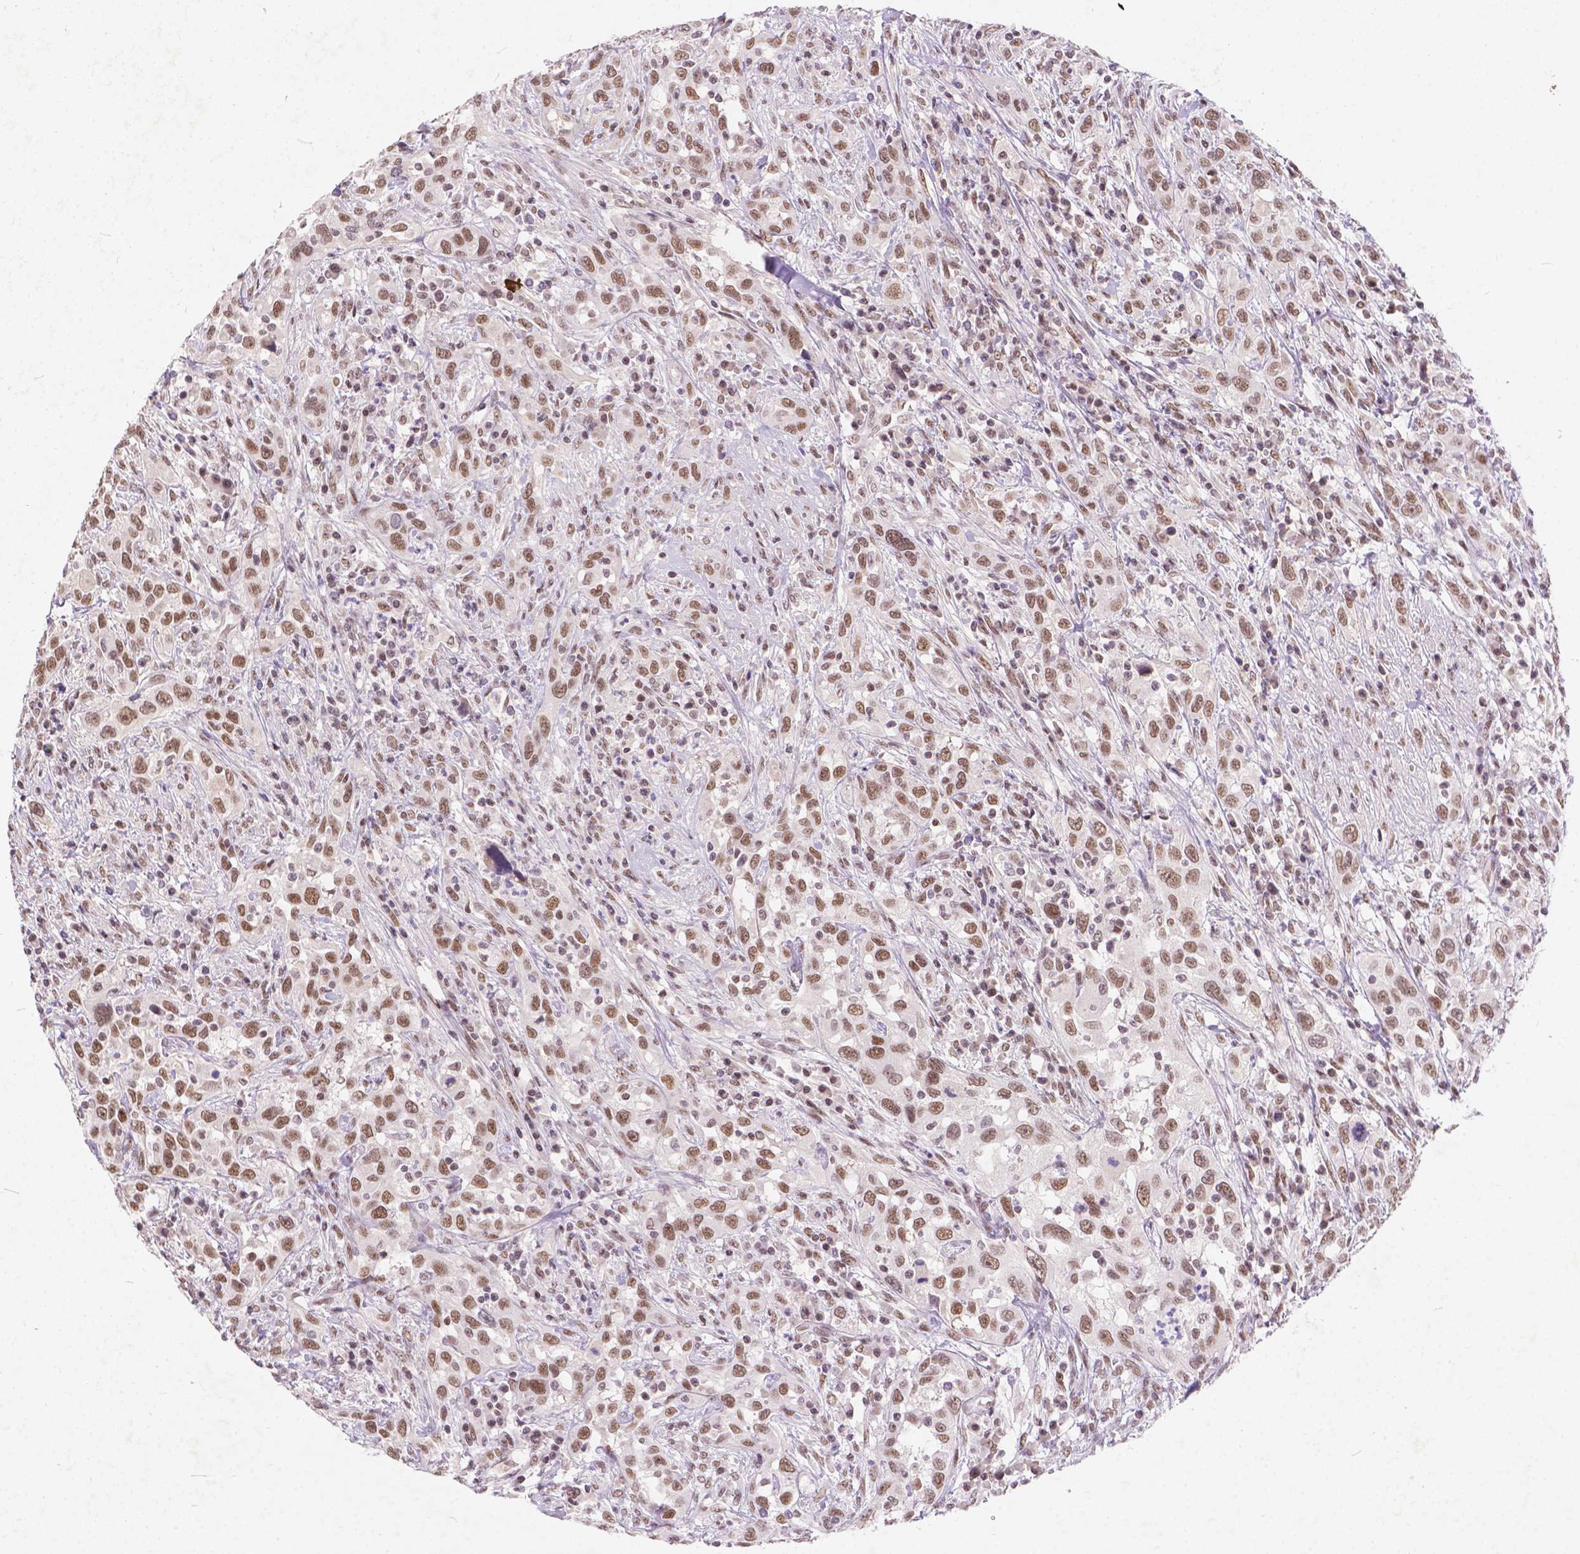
{"staining": {"intensity": "moderate", "quantity": ">75%", "location": "nuclear"}, "tissue": "urothelial cancer", "cell_type": "Tumor cells", "image_type": "cancer", "snomed": [{"axis": "morphology", "description": "Urothelial carcinoma, NOS"}, {"axis": "morphology", "description": "Urothelial carcinoma, High grade"}, {"axis": "topography", "description": "Urinary bladder"}], "caption": "Brown immunohistochemical staining in transitional cell carcinoma shows moderate nuclear positivity in approximately >75% of tumor cells. (IHC, brightfield microscopy, high magnification).", "gene": "FAM53A", "patient": {"sex": "female", "age": 64}}